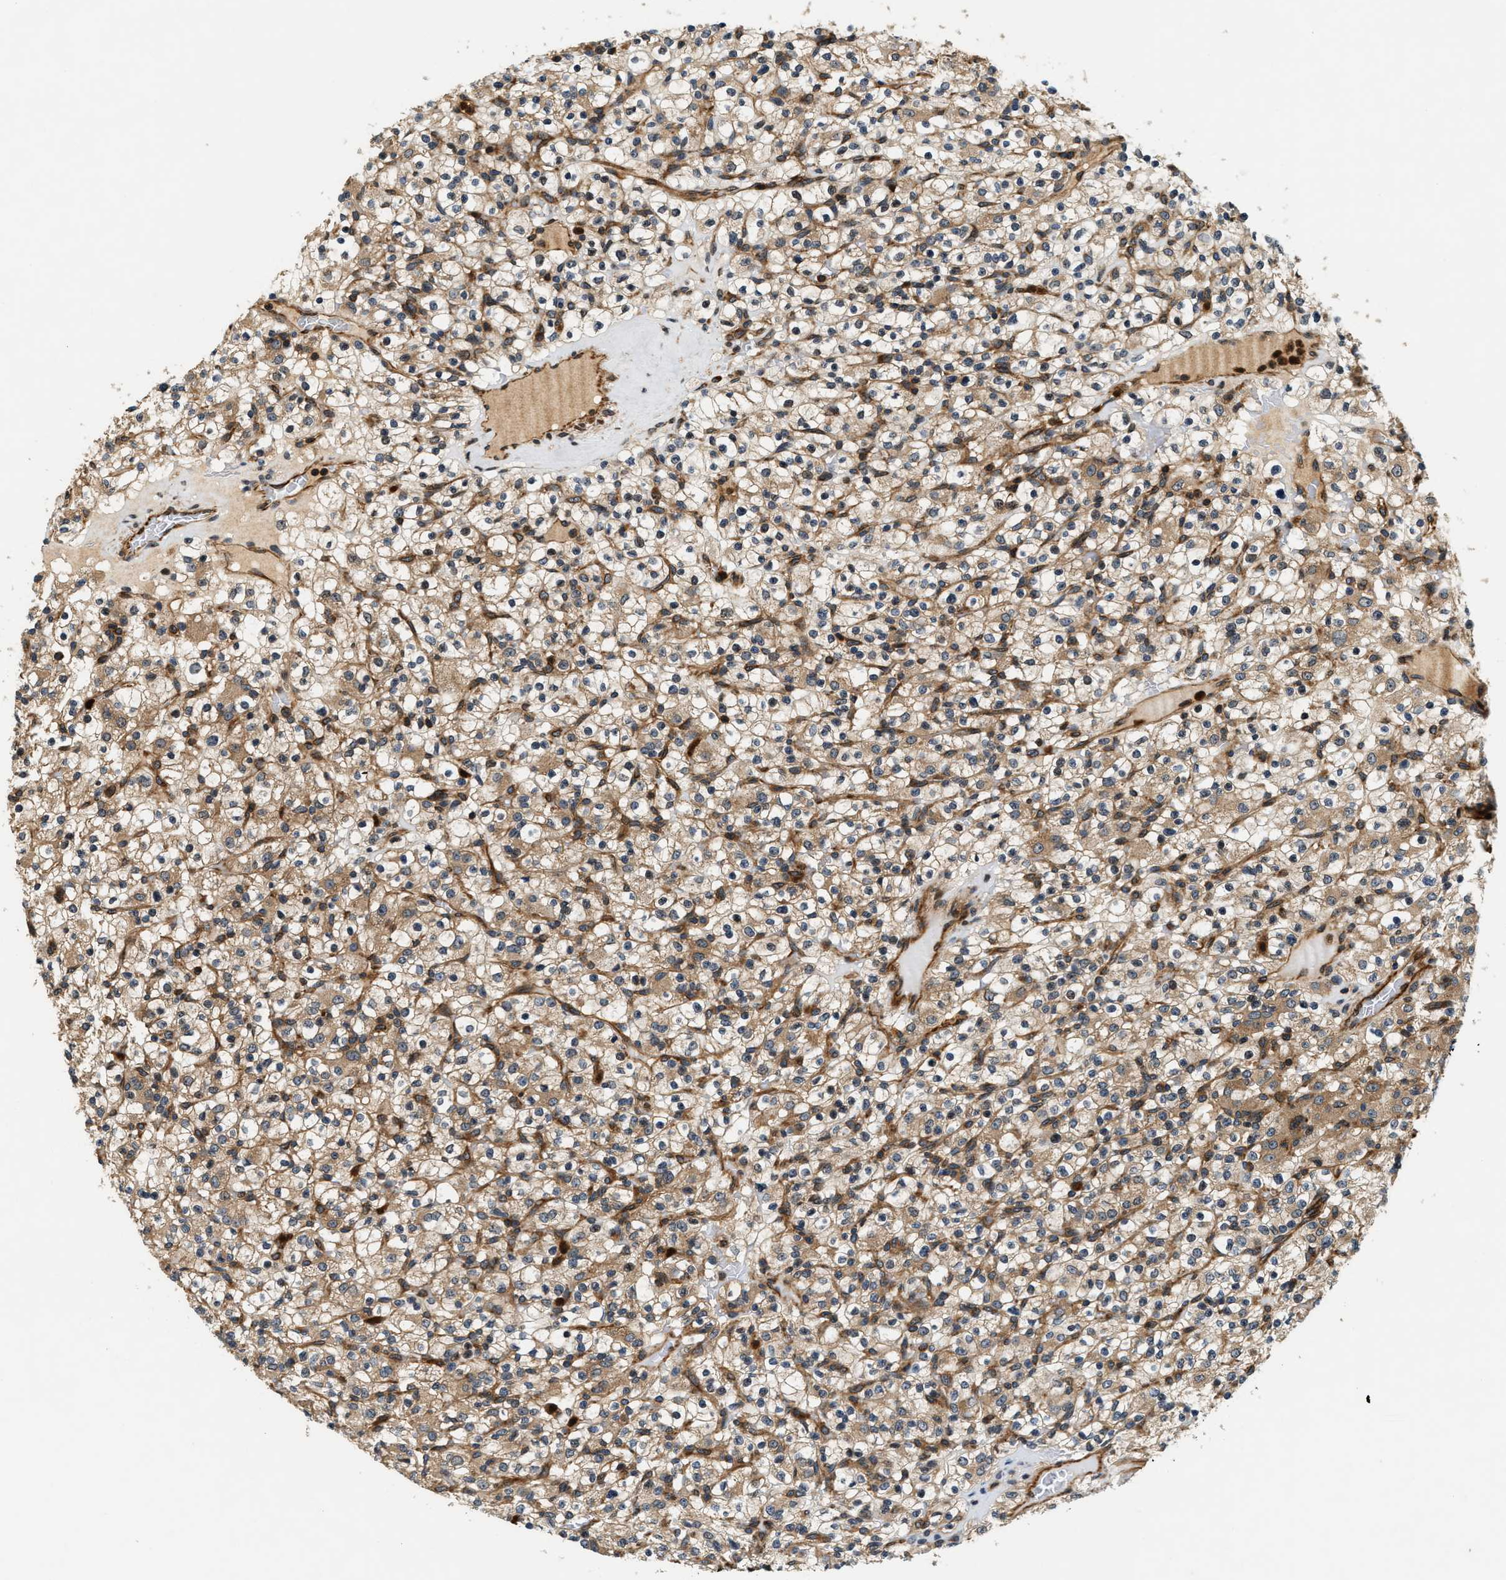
{"staining": {"intensity": "moderate", "quantity": ">75%", "location": "cytoplasmic/membranous"}, "tissue": "renal cancer", "cell_type": "Tumor cells", "image_type": "cancer", "snomed": [{"axis": "morphology", "description": "Normal tissue, NOS"}, {"axis": "morphology", "description": "Adenocarcinoma, NOS"}, {"axis": "topography", "description": "Kidney"}], "caption": "A brown stain shows moderate cytoplasmic/membranous staining of a protein in renal adenocarcinoma tumor cells.", "gene": "SAMD9", "patient": {"sex": "female", "age": 72}}